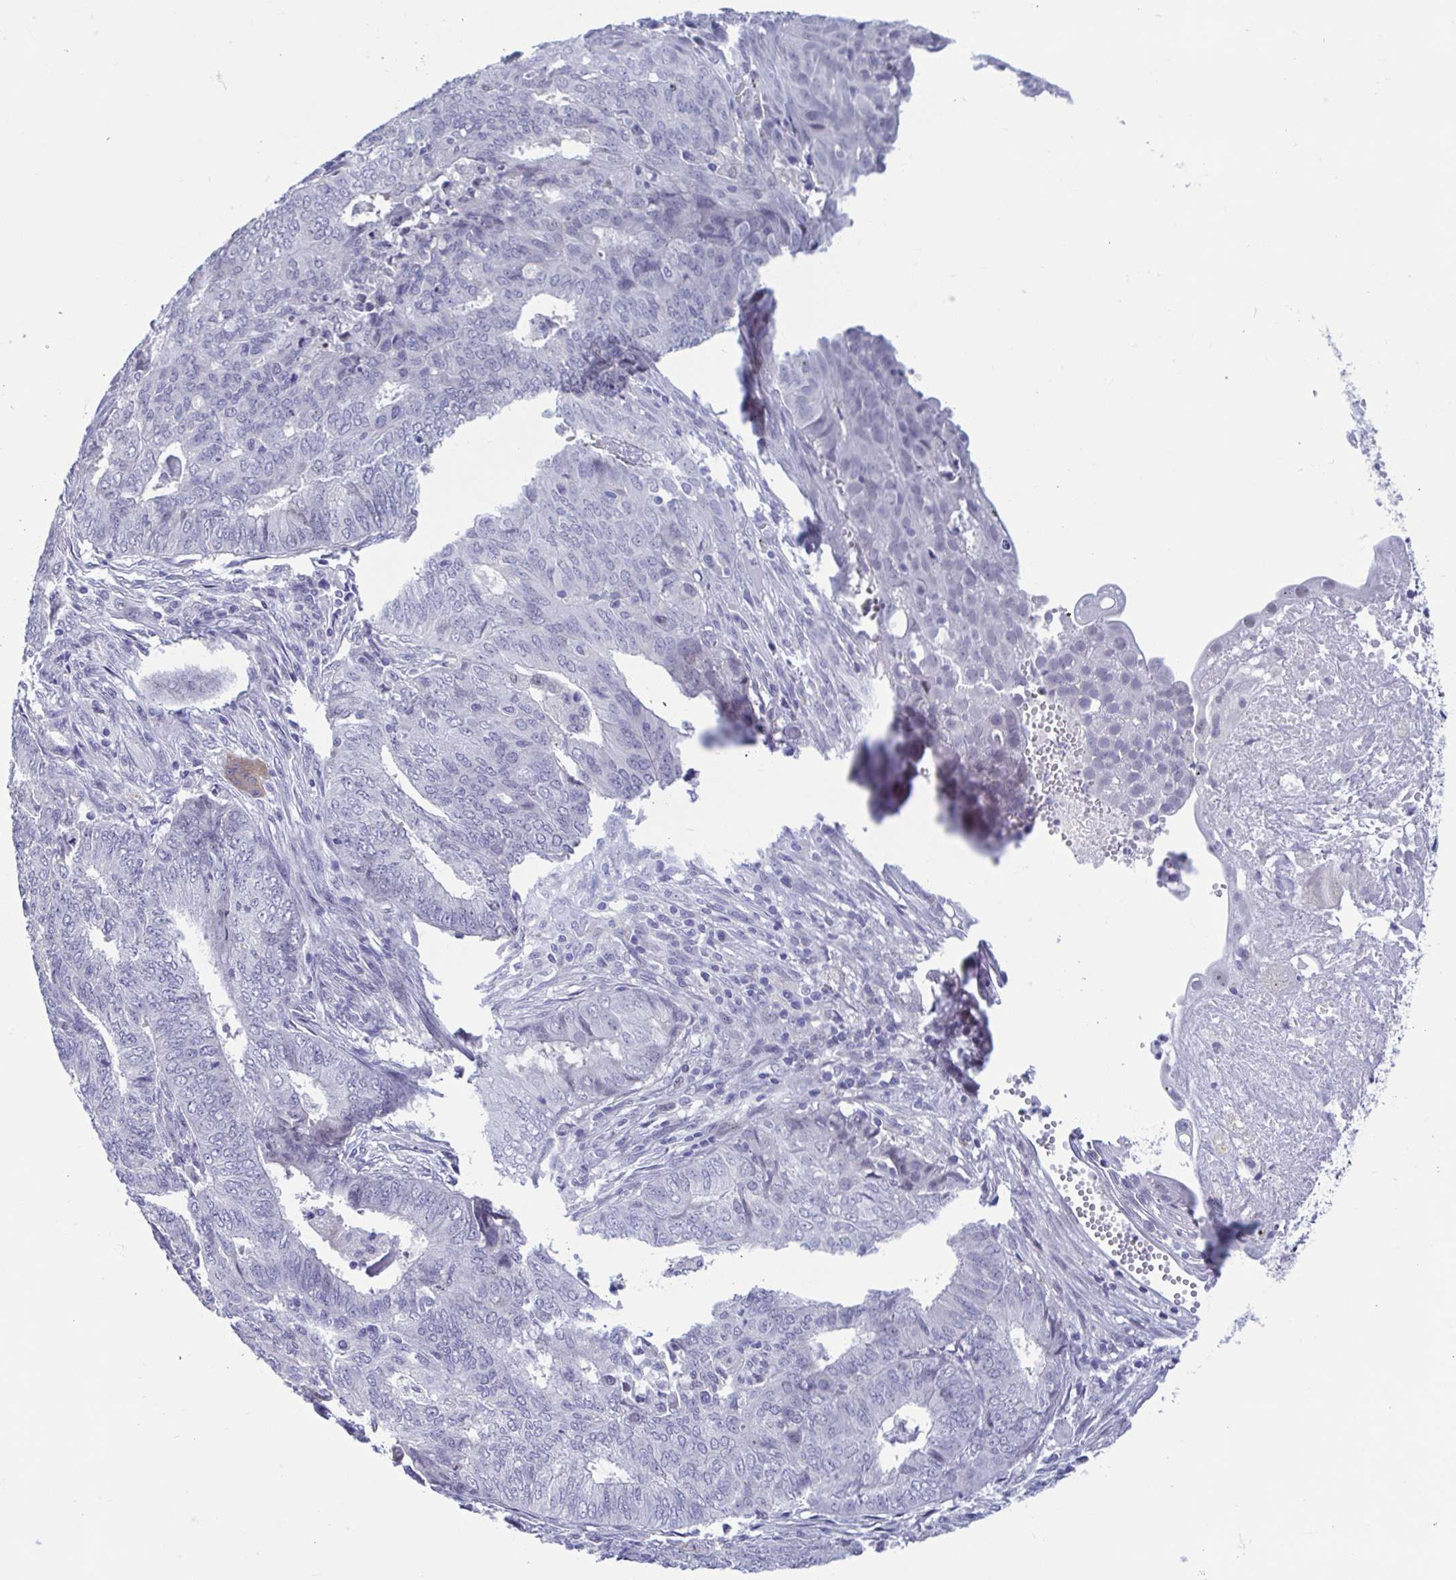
{"staining": {"intensity": "negative", "quantity": "none", "location": "none"}, "tissue": "endometrial cancer", "cell_type": "Tumor cells", "image_type": "cancer", "snomed": [{"axis": "morphology", "description": "Adenocarcinoma, NOS"}, {"axis": "topography", "description": "Endometrium"}], "caption": "Immunohistochemical staining of human endometrial cancer demonstrates no significant expression in tumor cells.", "gene": "PERM1", "patient": {"sex": "female", "age": 62}}